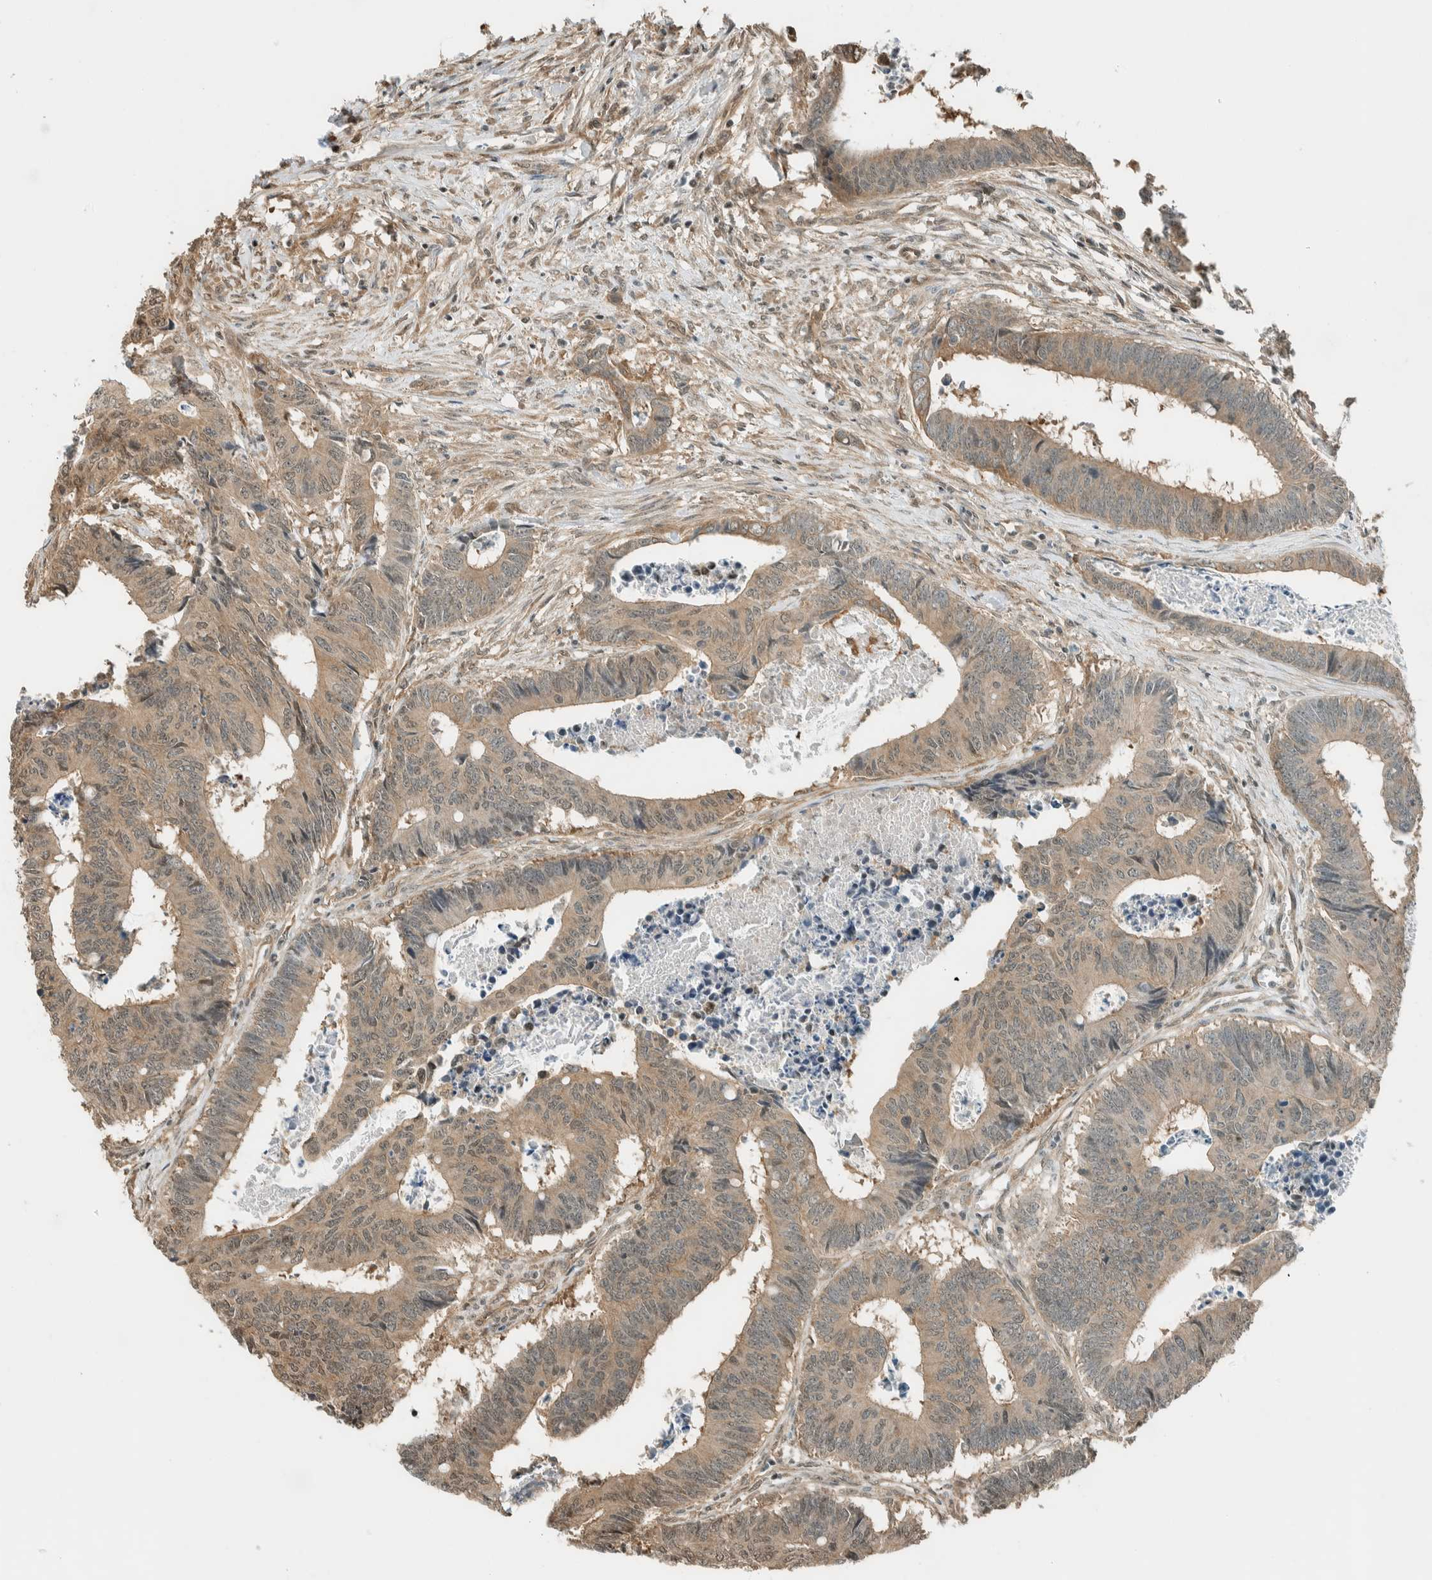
{"staining": {"intensity": "moderate", "quantity": ">75%", "location": "cytoplasmic/membranous"}, "tissue": "colorectal cancer", "cell_type": "Tumor cells", "image_type": "cancer", "snomed": [{"axis": "morphology", "description": "Adenocarcinoma, NOS"}, {"axis": "topography", "description": "Rectum"}], "caption": "Colorectal cancer stained with a protein marker exhibits moderate staining in tumor cells.", "gene": "NIBAN2", "patient": {"sex": "male", "age": 84}}